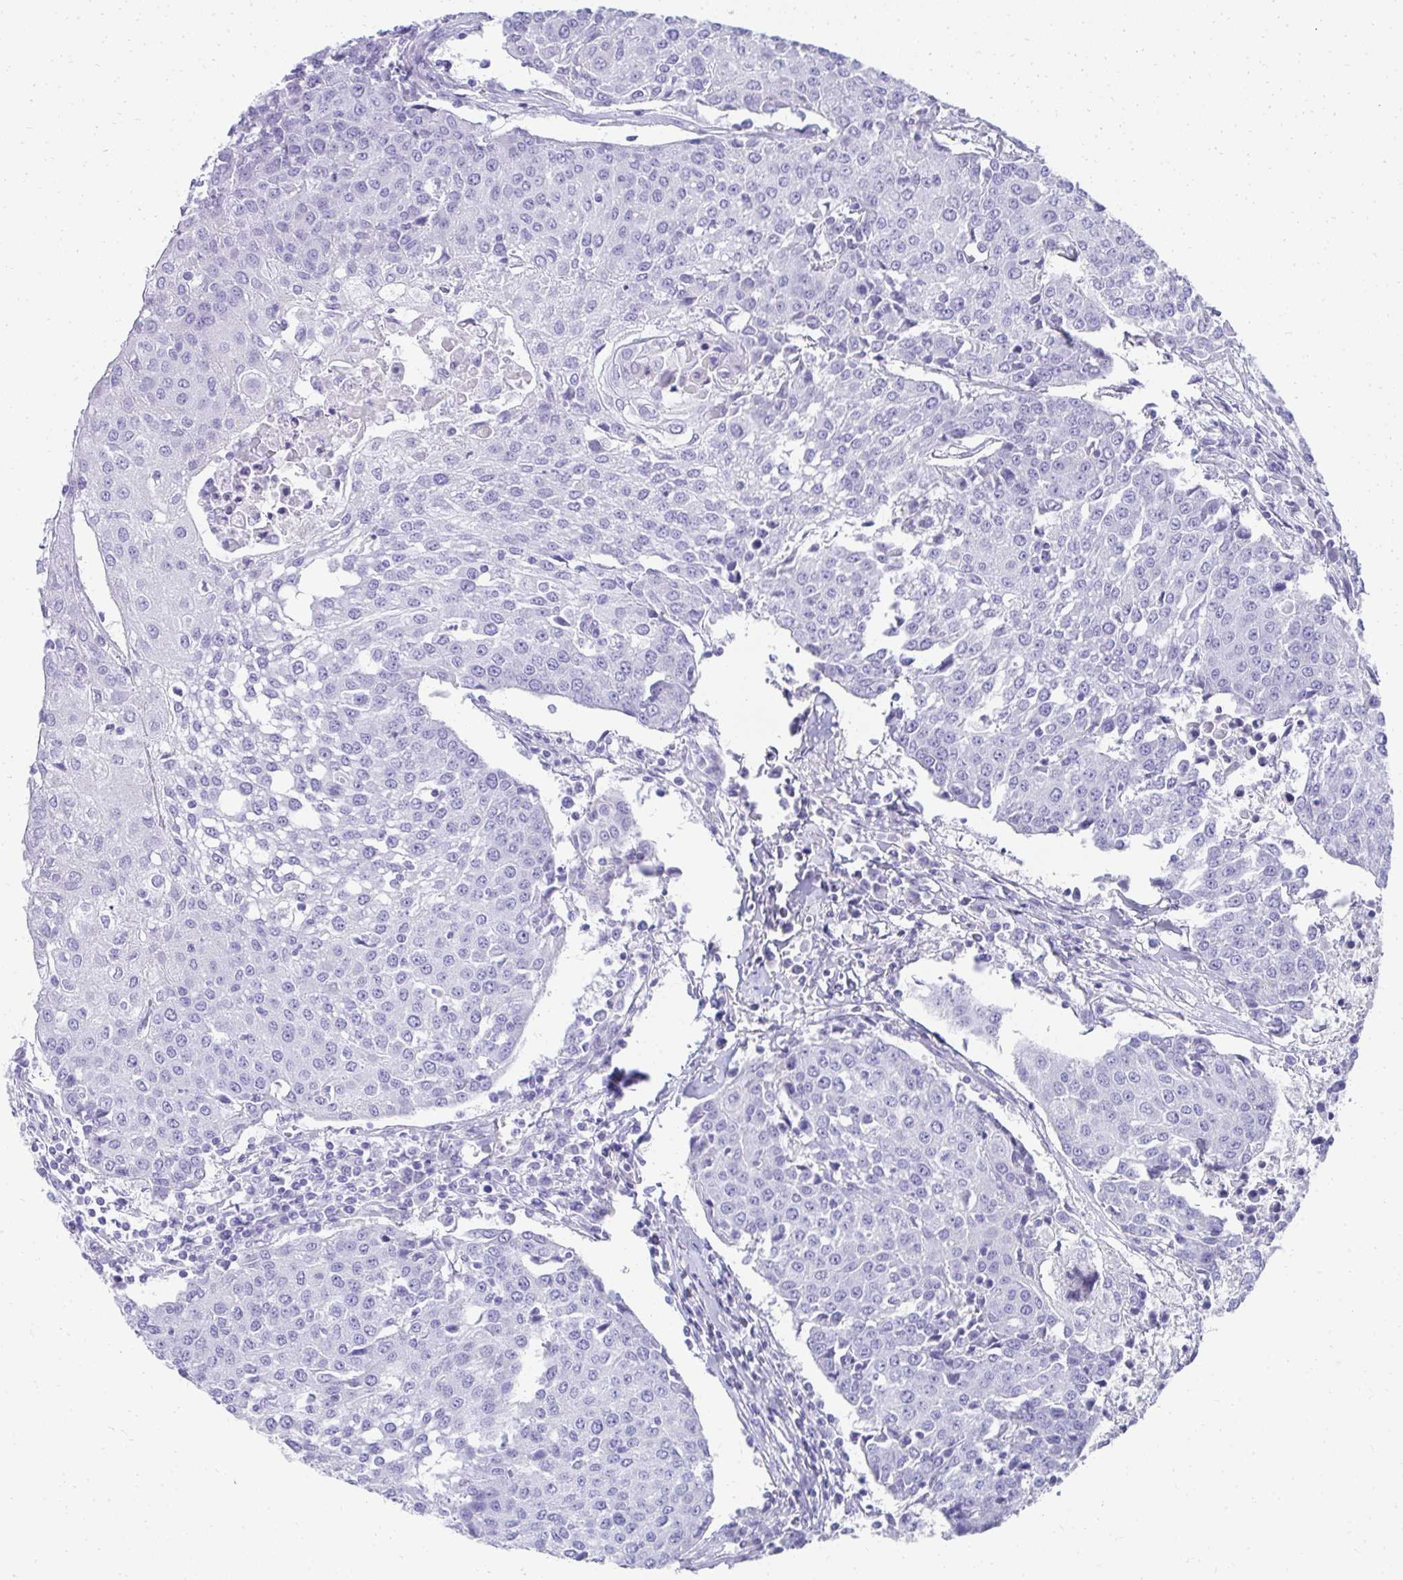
{"staining": {"intensity": "negative", "quantity": "none", "location": "none"}, "tissue": "urothelial cancer", "cell_type": "Tumor cells", "image_type": "cancer", "snomed": [{"axis": "morphology", "description": "Urothelial carcinoma, High grade"}, {"axis": "topography", "description": "Urinary bladder"}], "caption": "Urothelial carcinoma (high-grade) was stained to show a protein in brown. There is no significant staining in tumor cells. (DAB immunohistochemistry with hematoxylin counter stain).", "gene": "TNNT1", "patient": {"sex": "female", "age": 85}}